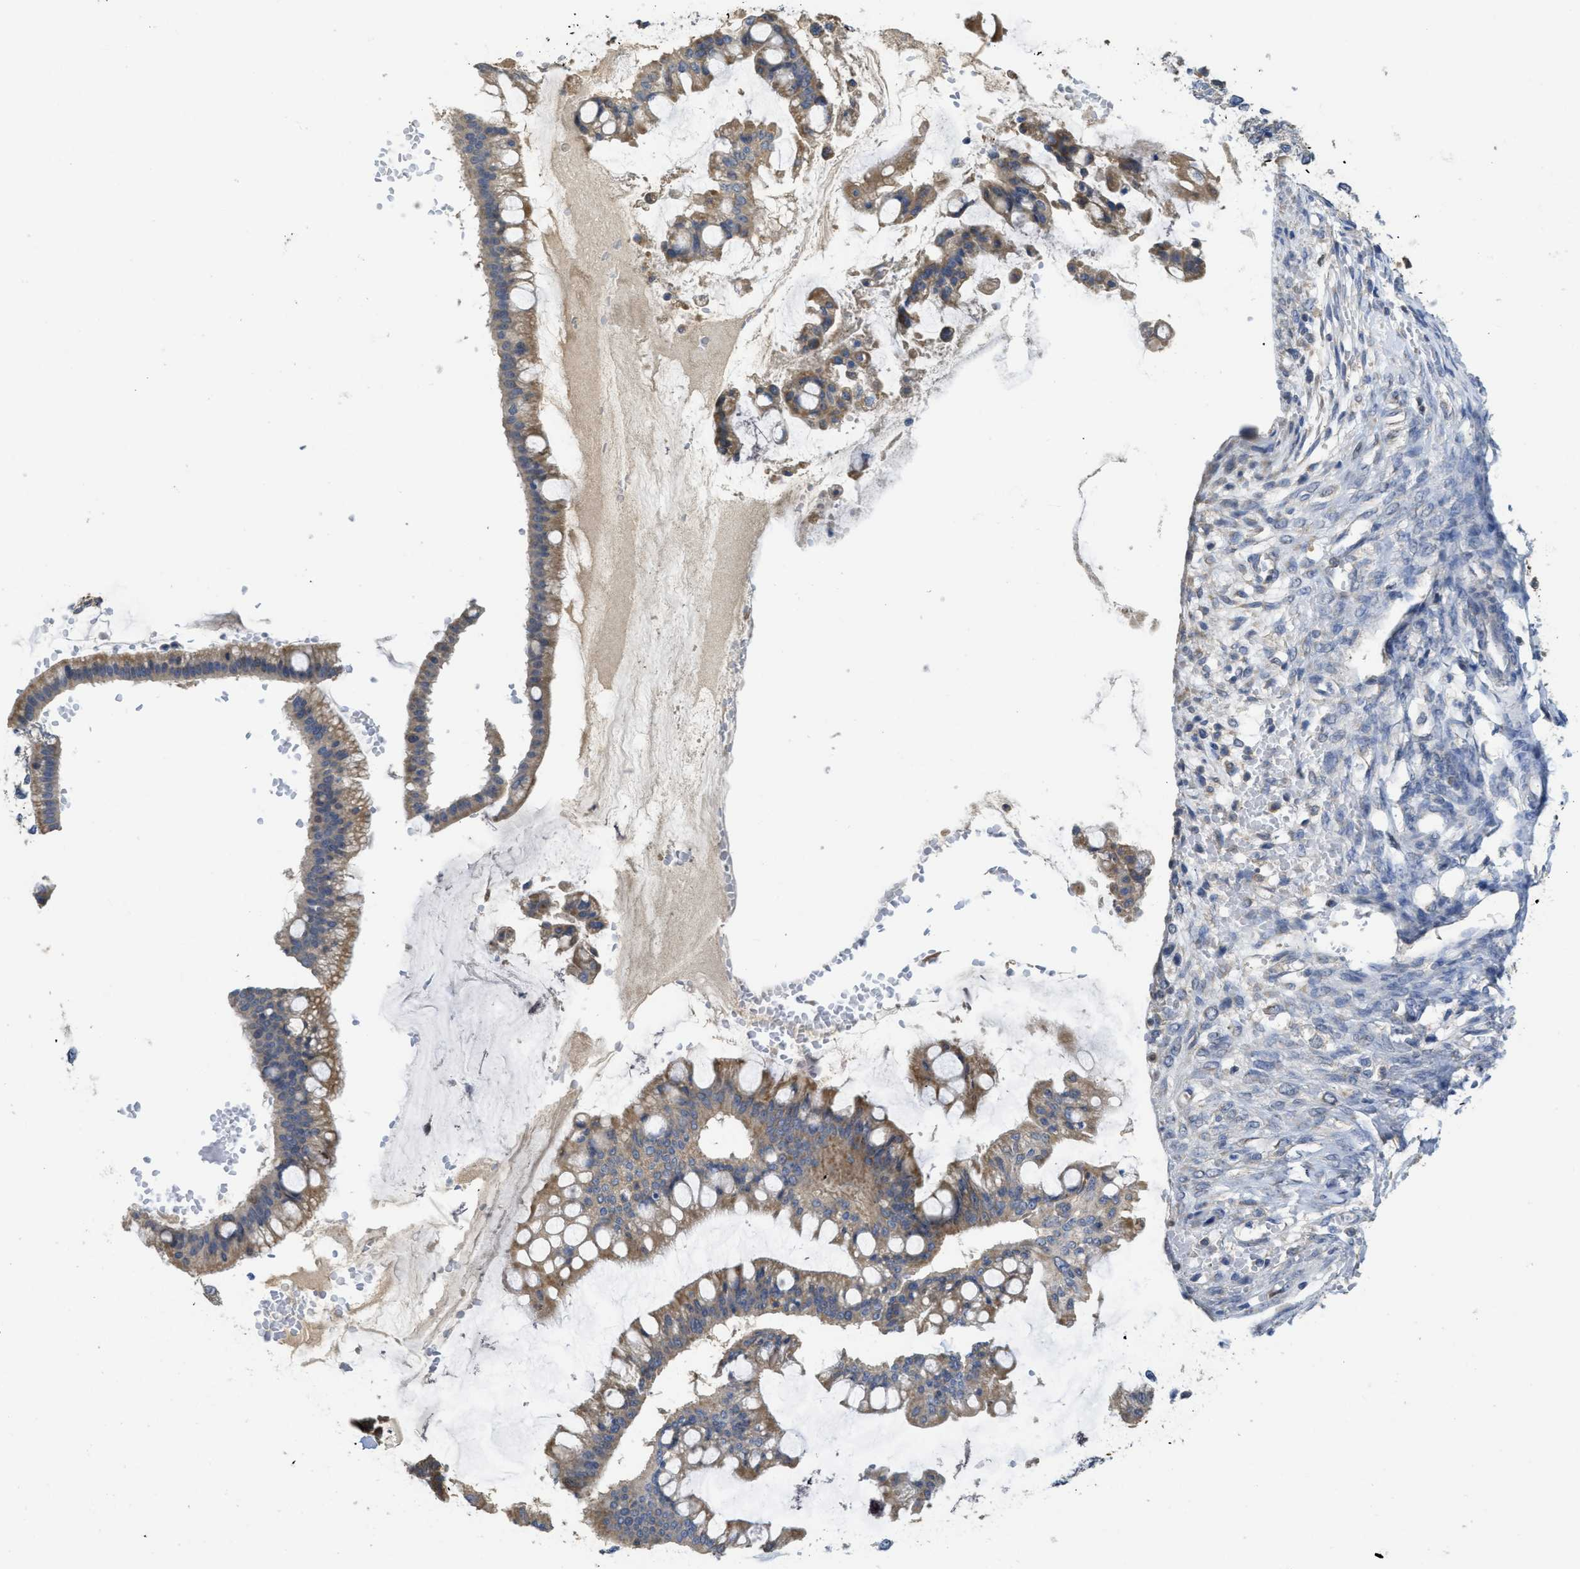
{"staining": {"intensity": "moderate", "quantity": ">75%", "location": "cytoplasmic/membranous"}, "tissue": "ovarian cancer", "cell_type": "Tumor cells", "image_type": "cancer", "snomed": [{"axis": "morphology", "description": "Cystadenocarcinoma, mucinous, NOS"}, {"axis": "topography", "description": "Ovary"}], "caption": "There is medium levels of moderate cytoplasmic/membranous positivity in tumor cells of ovarian mucinous cystadenocarcinoma, as demonstrated by immunohistochemical staining (brown color).", "gene": "SFXN2", "patient": {"sex": "female", "age": 73}}